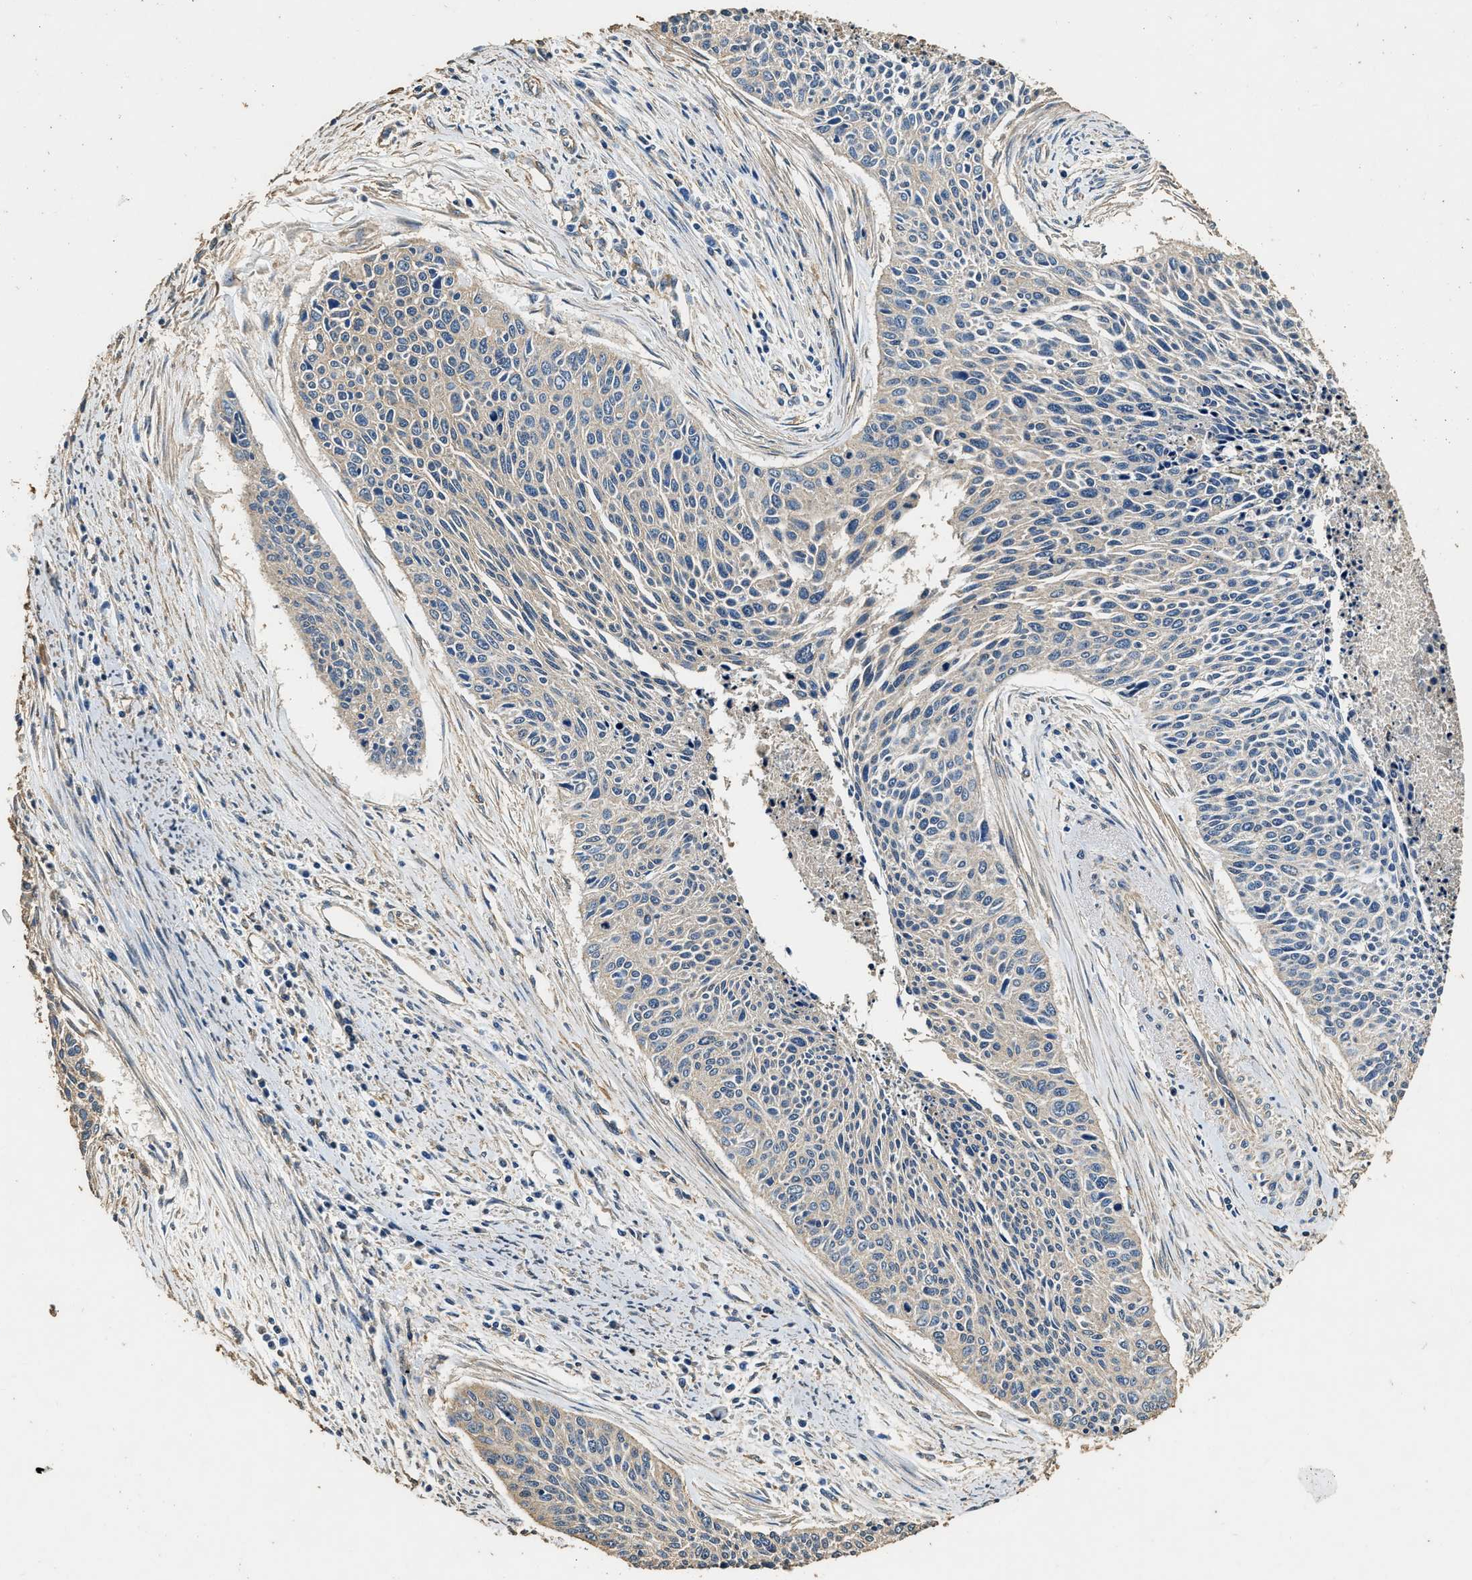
{"staining": {"intensity": "weak", "quantity": "<25%", "location": "cytoplasmic/membranous"}, "tissue": "cervical cancer", "cell_type": "Tumor cells", "image_type": "cancer", "snomed": [{"axis": "morphology", "description": "Squamous cell carcinoma, NOS"}, {"axis": "topography", "description": "Cervix"}], "caption": "Tumor cells show no significant protein staining in squamous cell carcinoma (cervical). (Immunohistochemistry (ihc), brightfield microscopy, high magnification).", "gene": "MIB1", "patient": {"sex": "female", "age": 55}}